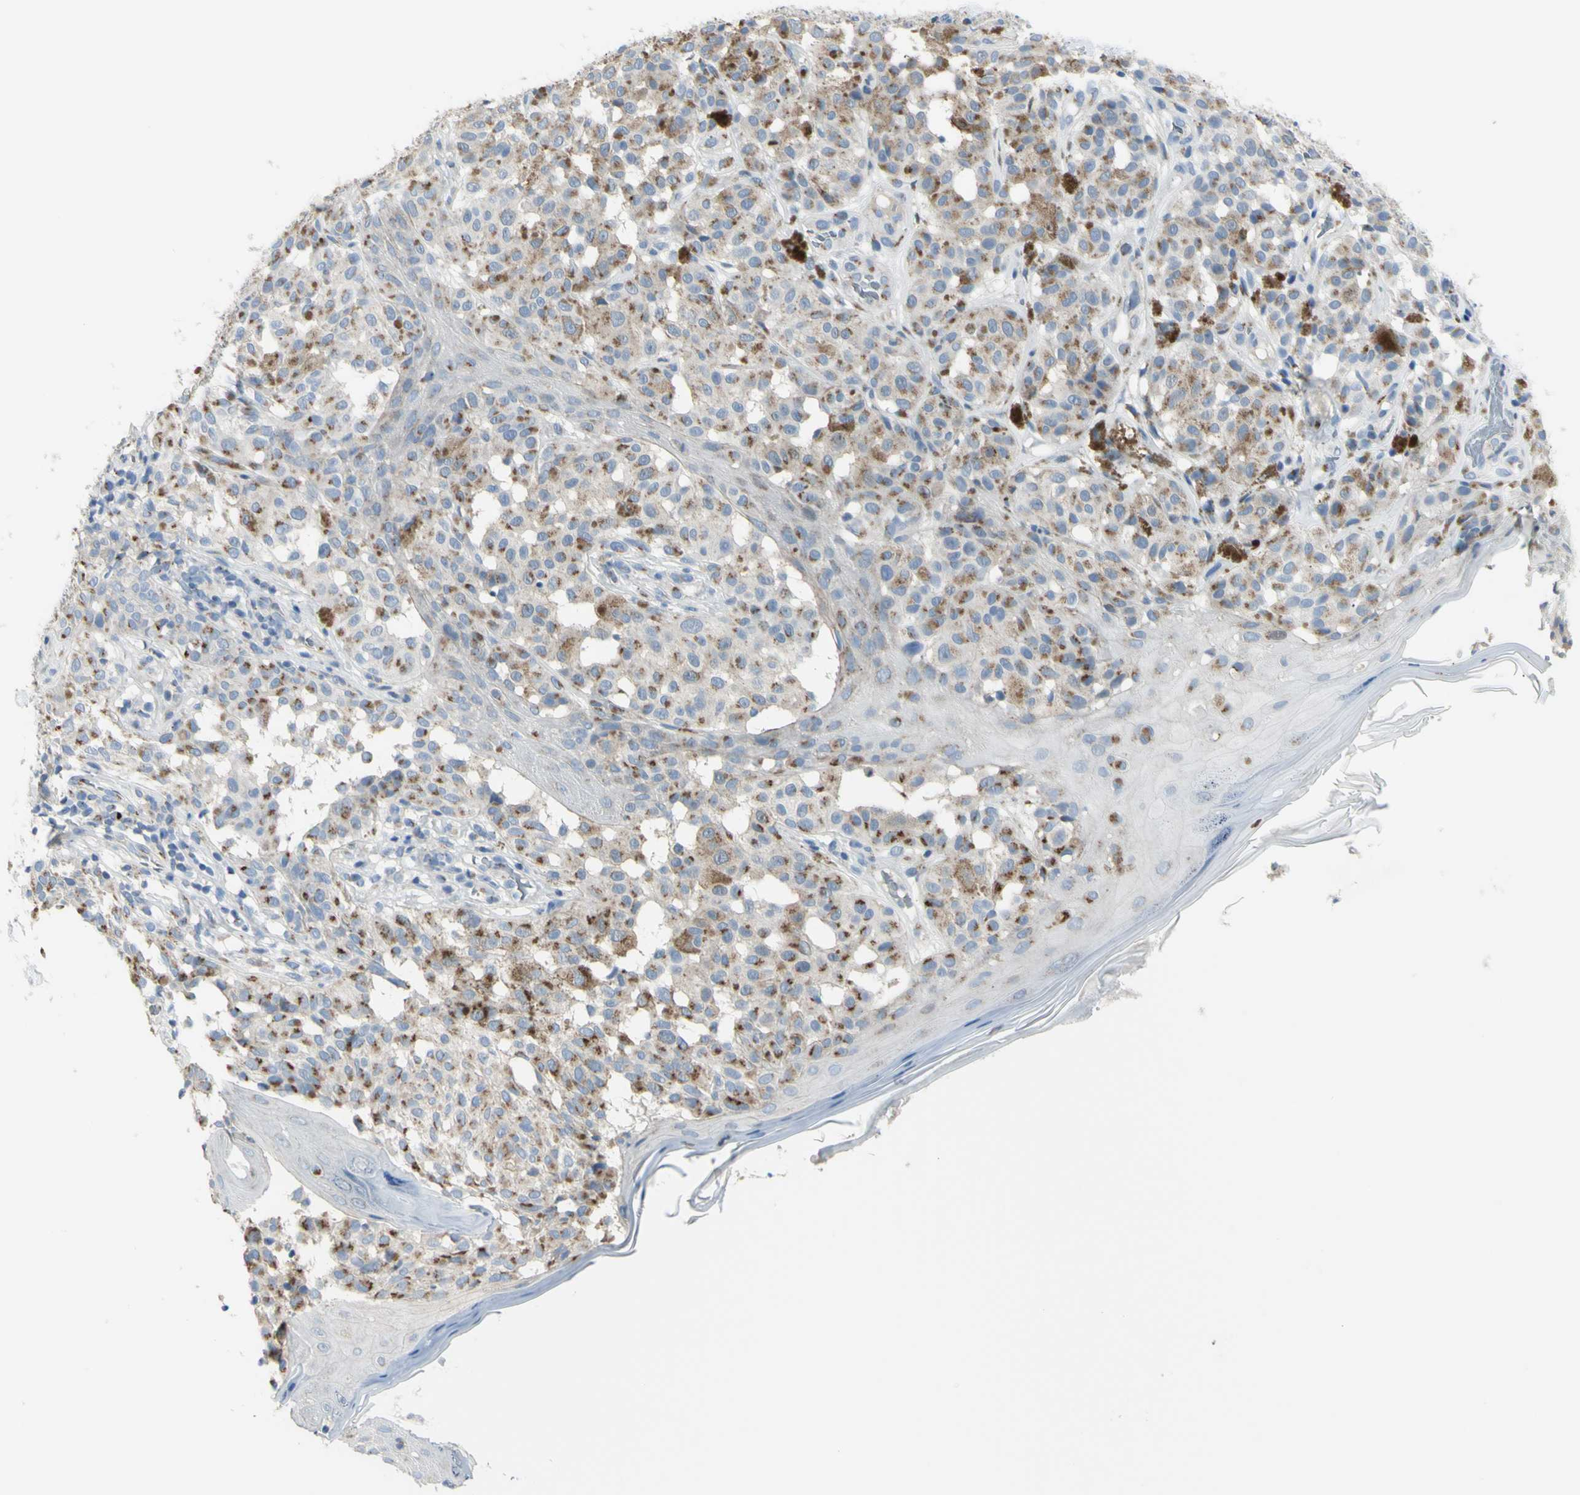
{"staining": {"intensity": "moderate", "quantity": "25%-75%", "location": "cytoplasmic/membranous"}, "tissue": "melanoma", "cell_type": "Tumor cells", "image_type": "cancer", "snomed": [{"axis": "morphology", "description": "Malignant melanoma, NOS"}, {"axis": "topography", "description": "Skin"}], "caption": "Immunohistochemical staining of malignant melanoma demonstrates medium levels of moderate cytoplasmic/membranous protein staining in approximately 25%-75% of tumor cells.", "gene": "B4GALT3", "patient": {"sex": "female", "age": 46}}